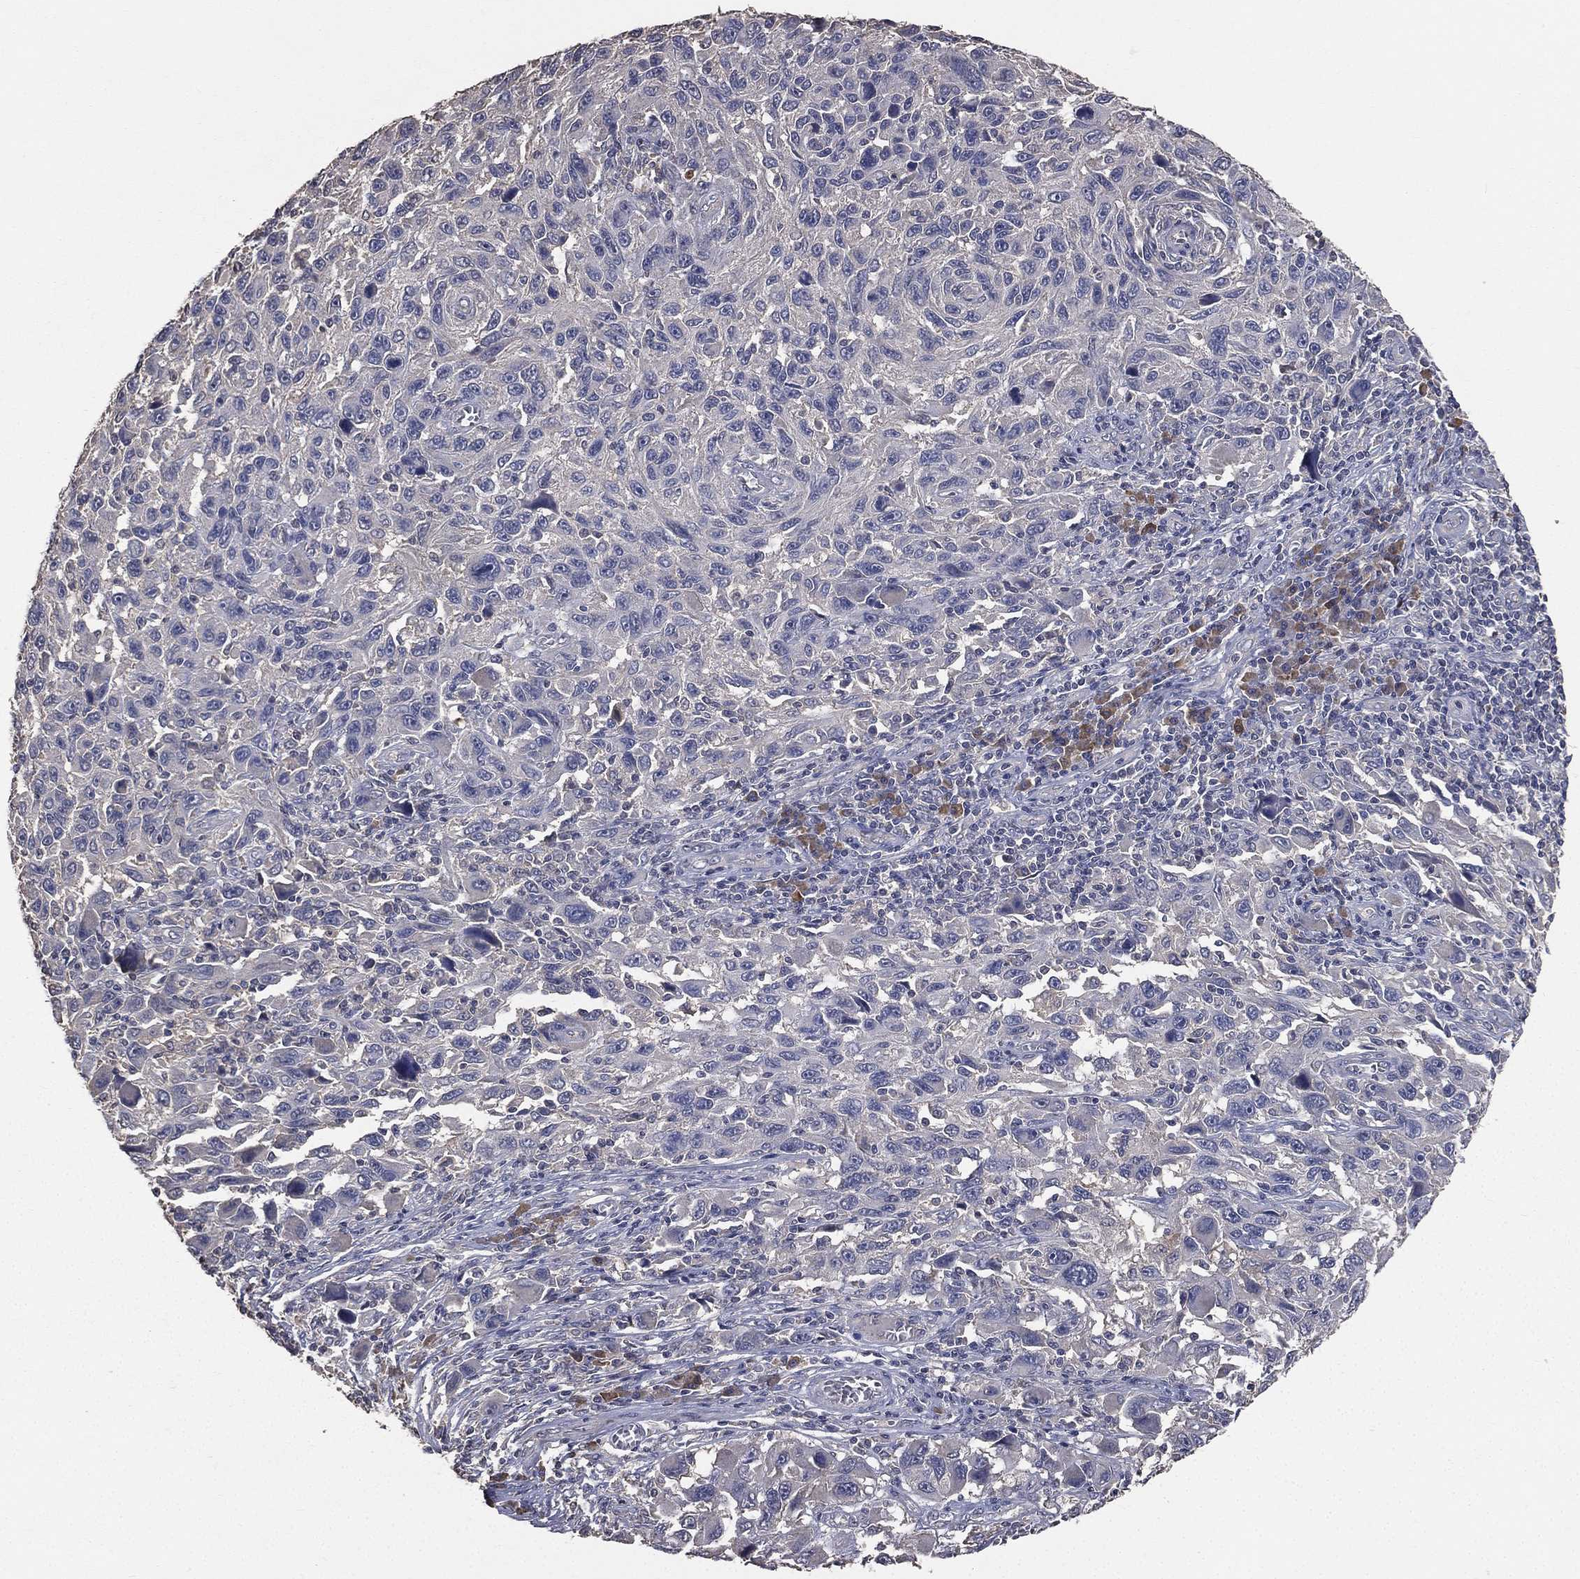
{"staining": {"intensity": "negative", "quantity": "none", "location": "none"}, "tissue": "melanoma", "cell_type": "Tumor cells", "image_type": "cancer", "snomed": [{"axis": "morphology", "description": "Malignant melanoma, NOS"}, {"axis": "topography", "description": "Skin"}], "caption": "The image exhibits no significant staining in tumor cells of melanoma.", "gene": "SNAP25", "patient": {"sex": "male", "age": 53}}